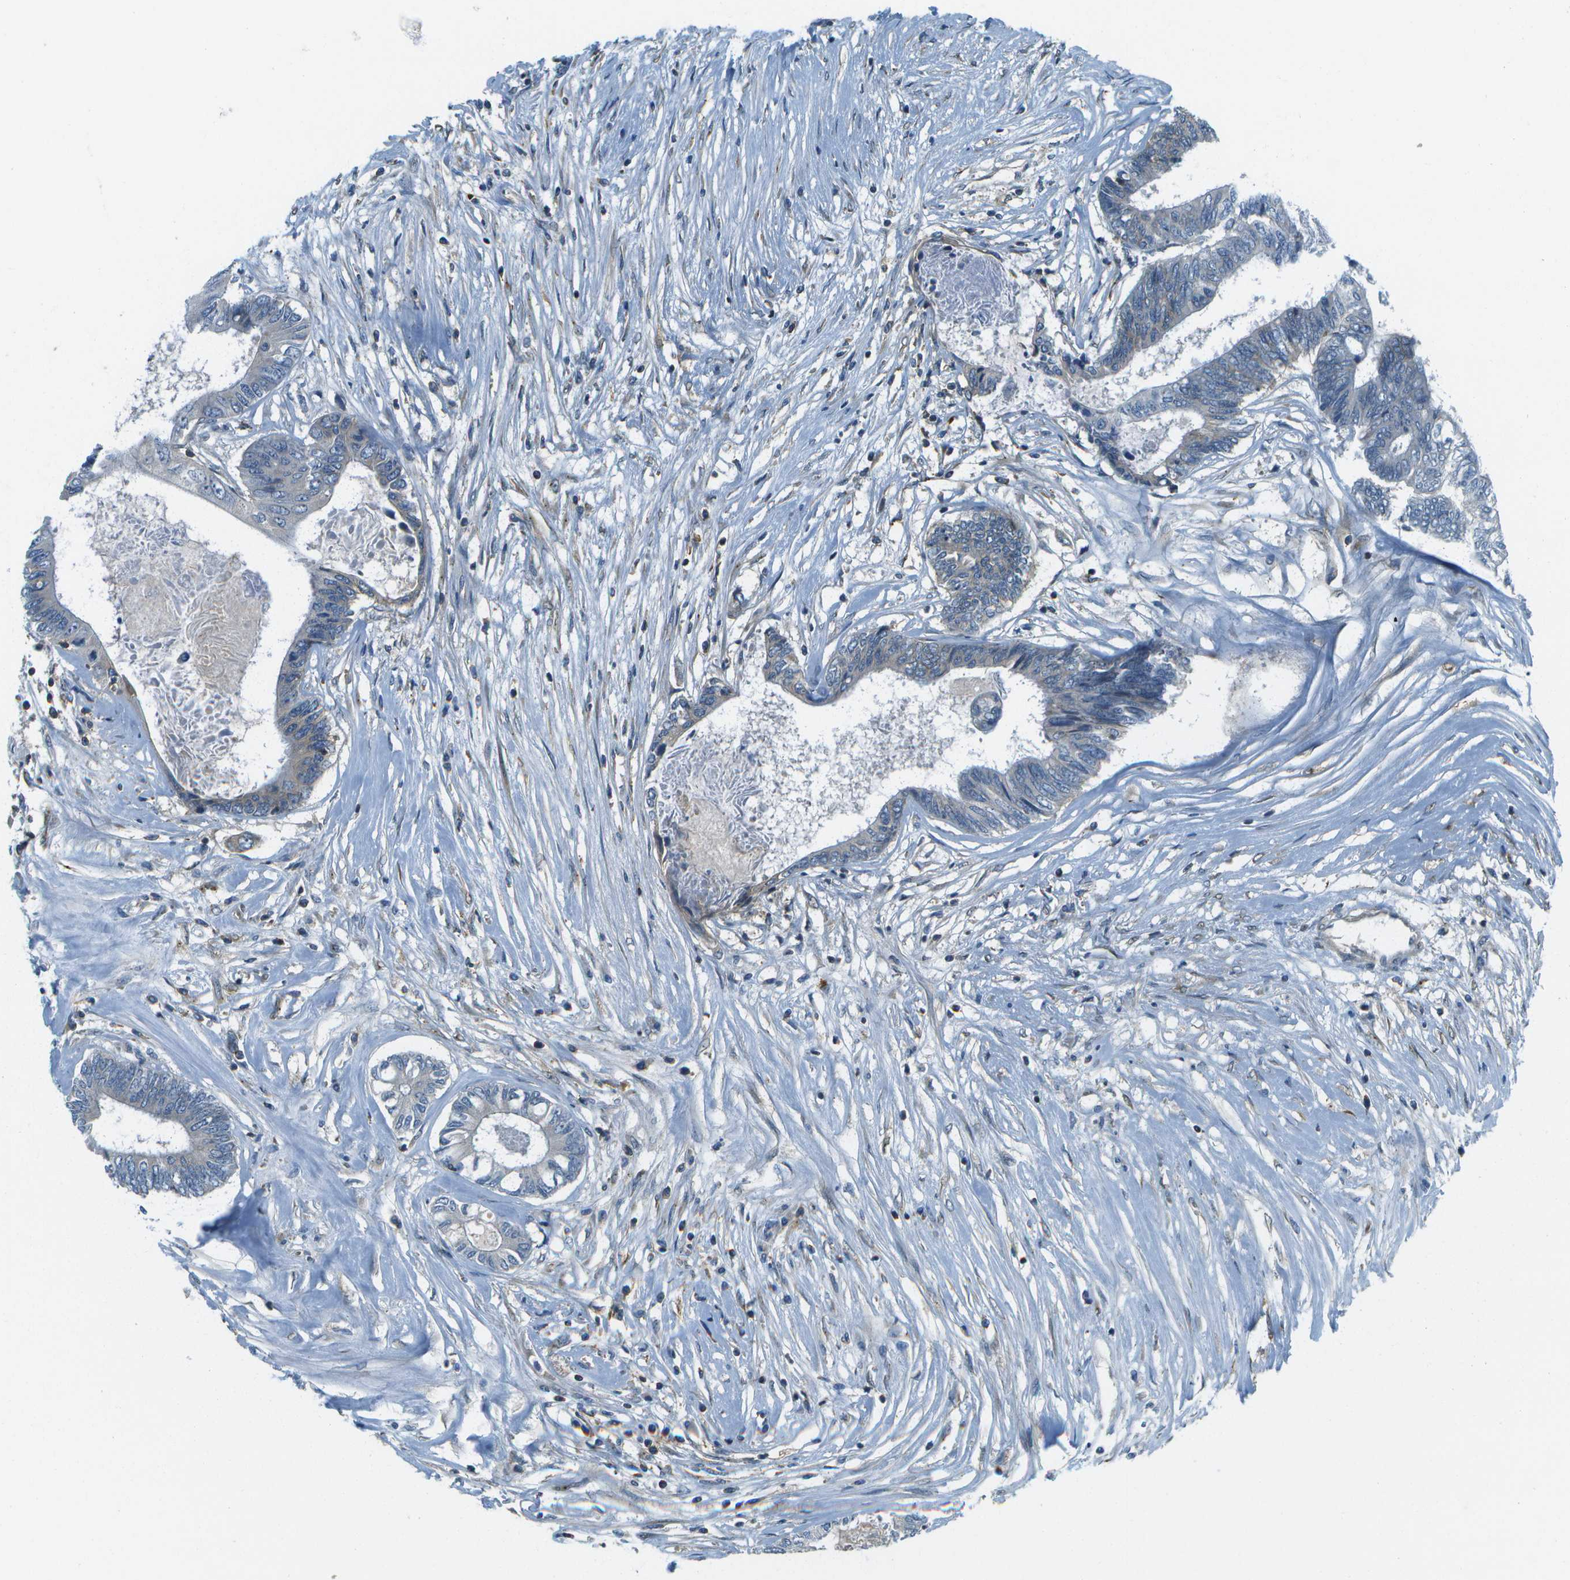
{"staining": {"intensity": "negative", "quantity": "none", "location": "none"}, "tissue": "colorectal cancer", "cell_type": "Tumor cells", "image_type": "cancer", "snomed": [{"axis": "morphology", "description": "Adenocarcinoma, NOS"}, {"axis": "topography", "description": "Rectum"}], "caption": "Tumor cells are negative for protein expression in human colorectal cancer (adenocarcinoma).", "gene": "CTIF", "patient": {"sex": "male", "age": 63}}